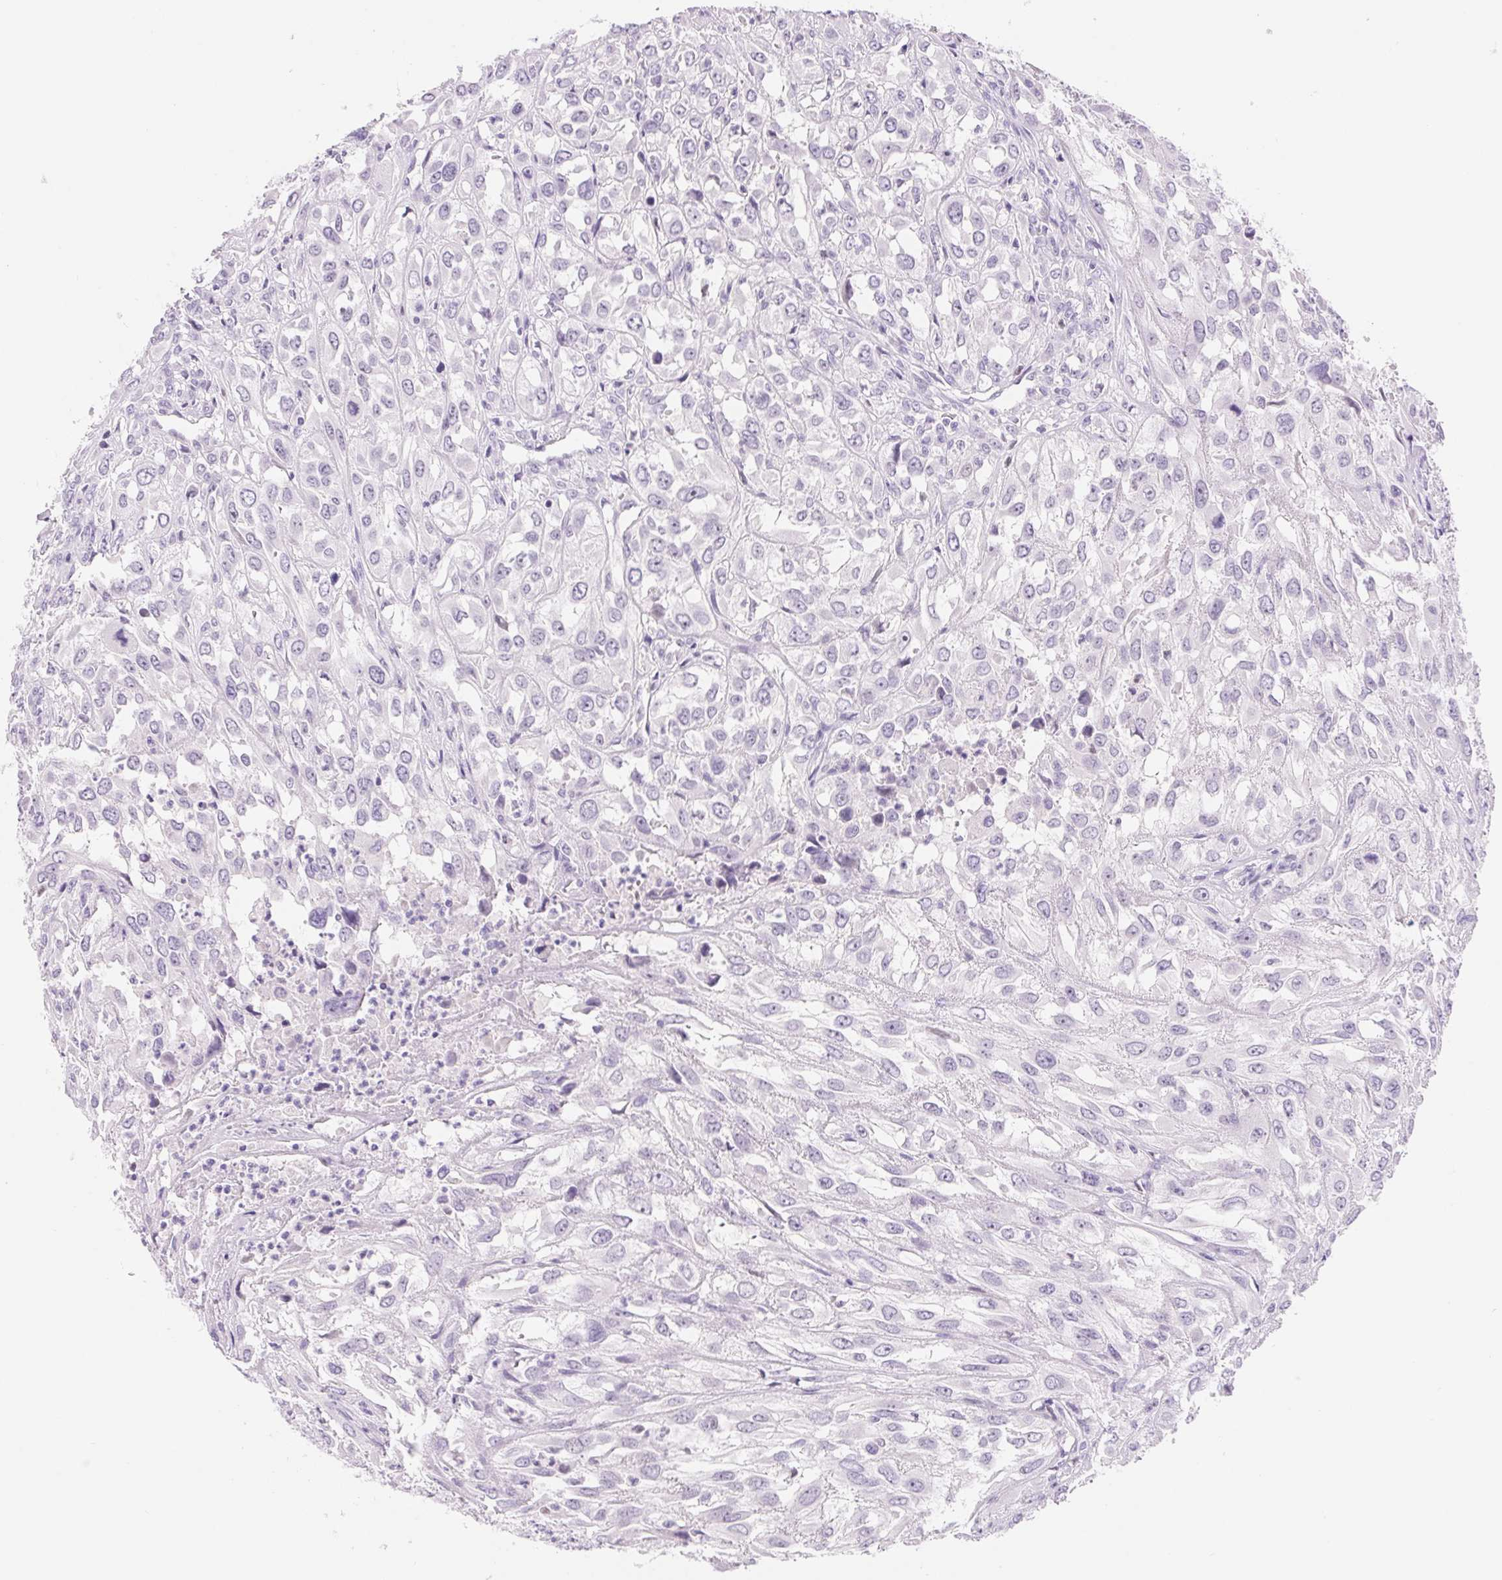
{"staining": {"intensity": "negative", "quantity": "none", "location": "none"}, "tissue": "urothelial cancer", "cell_type": "Tumor cells", "image_type": "cancer", "snomed": [{"axis": "morphology", "description": "Urothelial carcinoma, High grade"}, {"axis": "topography", "description": "Urinary bladder"}], "caption": "This is an immunohistochemistry (IHC) photomicrograph of urothelial cancer. There is no positivity in tumor cells.", "gene": "ASGR2", "patient": {"sex": "male", "age": 67}}